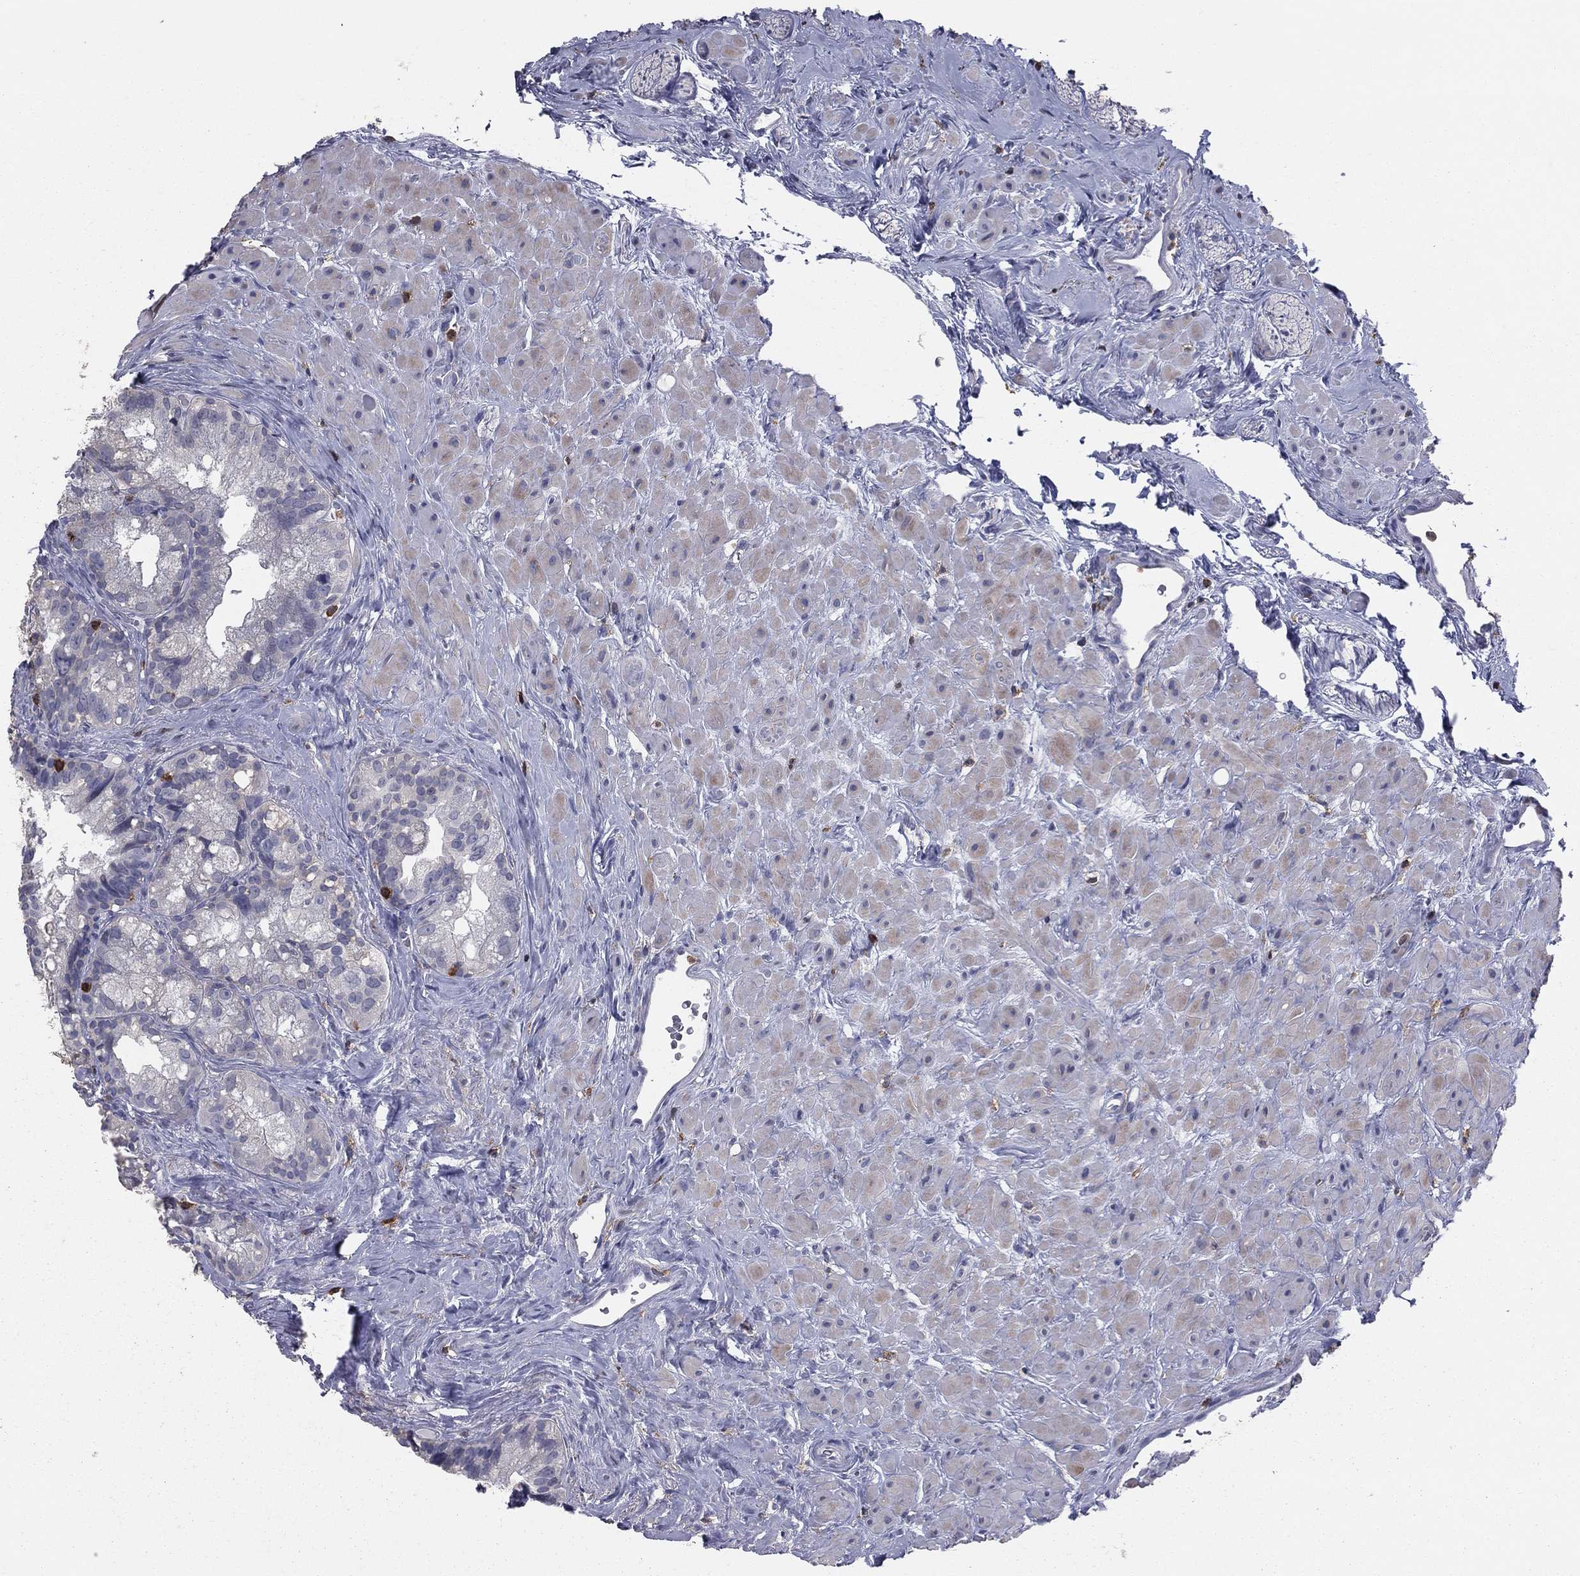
{"staining": {"intensity": "negative", "quantity": "none", "location": "none"}, "tissue": "seminal vesicle", "cell_type": "Glandular cells", "image_type": "normal", "snomed": [{"axis": "morphology", "description": "Normal tissue, NOS"}, {"axis": "topography", "description": "Seminal veicle"}], "caption": "This is a photomicrograph of immunohistochemistry staining of unremarkable seminal vesicle, which shows no expression in glandular cells.", "gene": "PSTPIP1", "patient": {"sex": "male", "age": 72}}